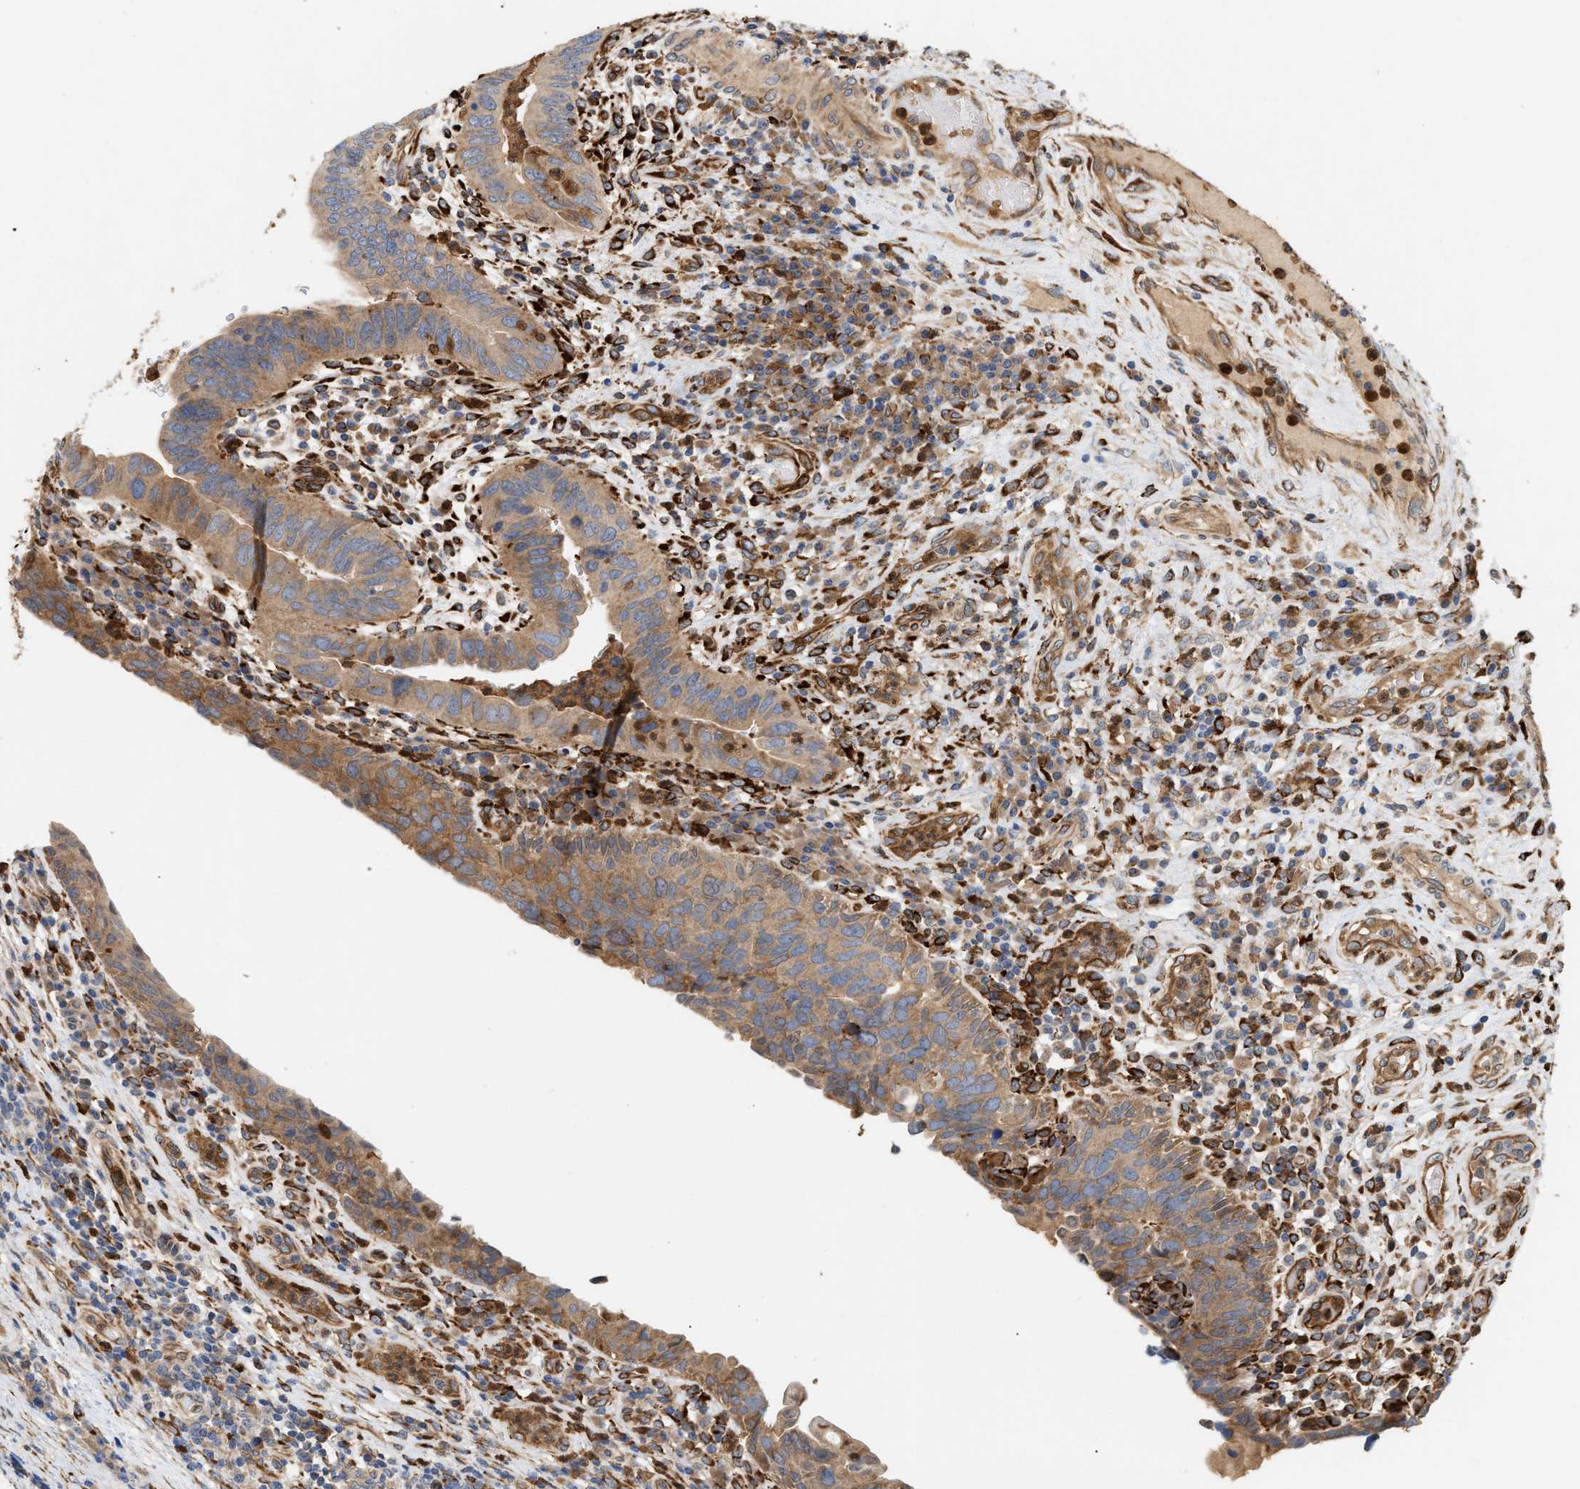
{"staining": {"intensity": "moderate", "quantity": ">75%", "location": "cytoplasmic/membranous"}, "tissue": "urothelial cancer", "cell_type": "Tumor cells", "image_type": "cancer", "snomed": [{"axis": "morphology", "description": "Urothelial carcinoma, High grade"}, {"axis": "topography", "description": "Urinary bladder"}], "caption": "A high-resolution photomicrograph shows immunohistochemistry staining of urothelial carcinoma (high-grade), which exhibits moderate cytoplasmic/membranous expression in approximately >75% of tumor cells.", "gene": "PLCD1", "patient": {"sex": "female", "age": 82}}